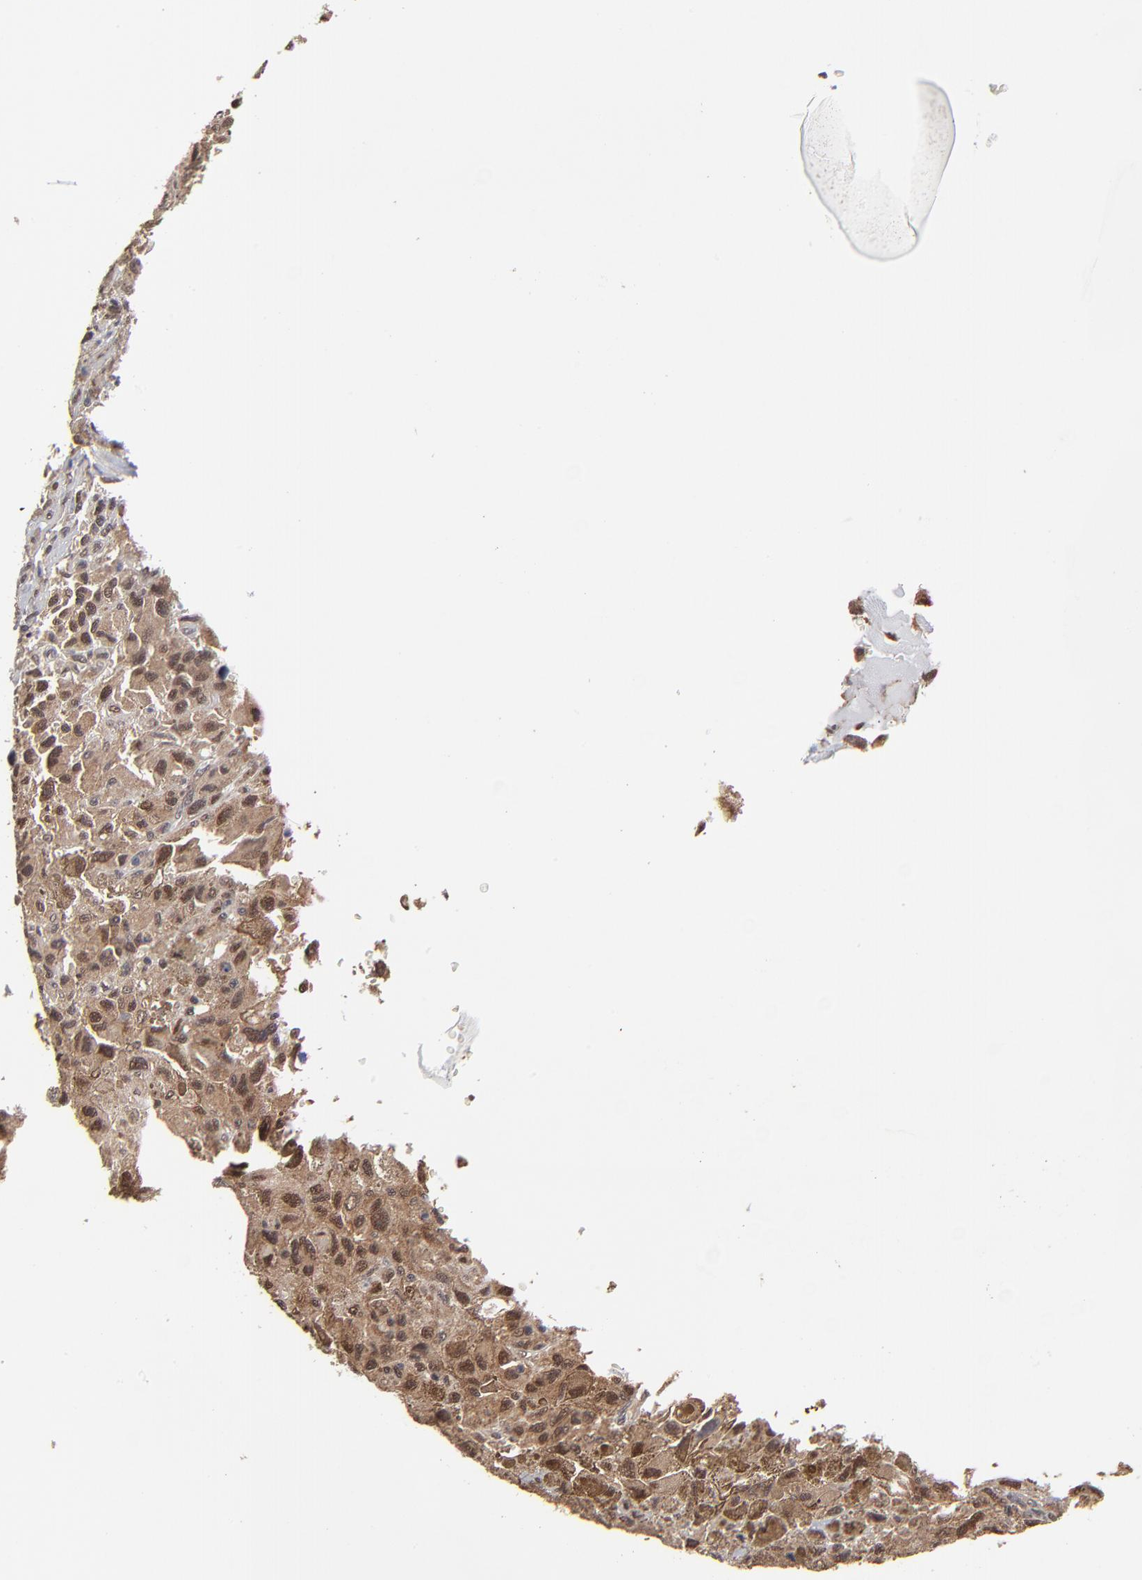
{"staining": {"intensity": "weak", "quantity": "<25%", "location": "cytoplasmic/membranous,nuclear"}, "tissue": "melanoma", "cell_type": "Tumor cells", "image_type": "cancer", "snomed": [{"axis": "morphology", "description": "Malignant melanoma, NOS"}, {"axis": "topography", "description": "Skin"}], "caption": "Immunohistochemistry (IHC) image of neoplastic tissue: human melanoma stained with DAB (3,3'-diaminobenzidine) demonstrates no significant protein positivity in tumor cells. (DAB (3,3'-diaminobenzidine) immunohistochemistry with hematoxylin counter stain).", "gene": "PSMC4", "patient": {"sex": "male", "age": 81}}